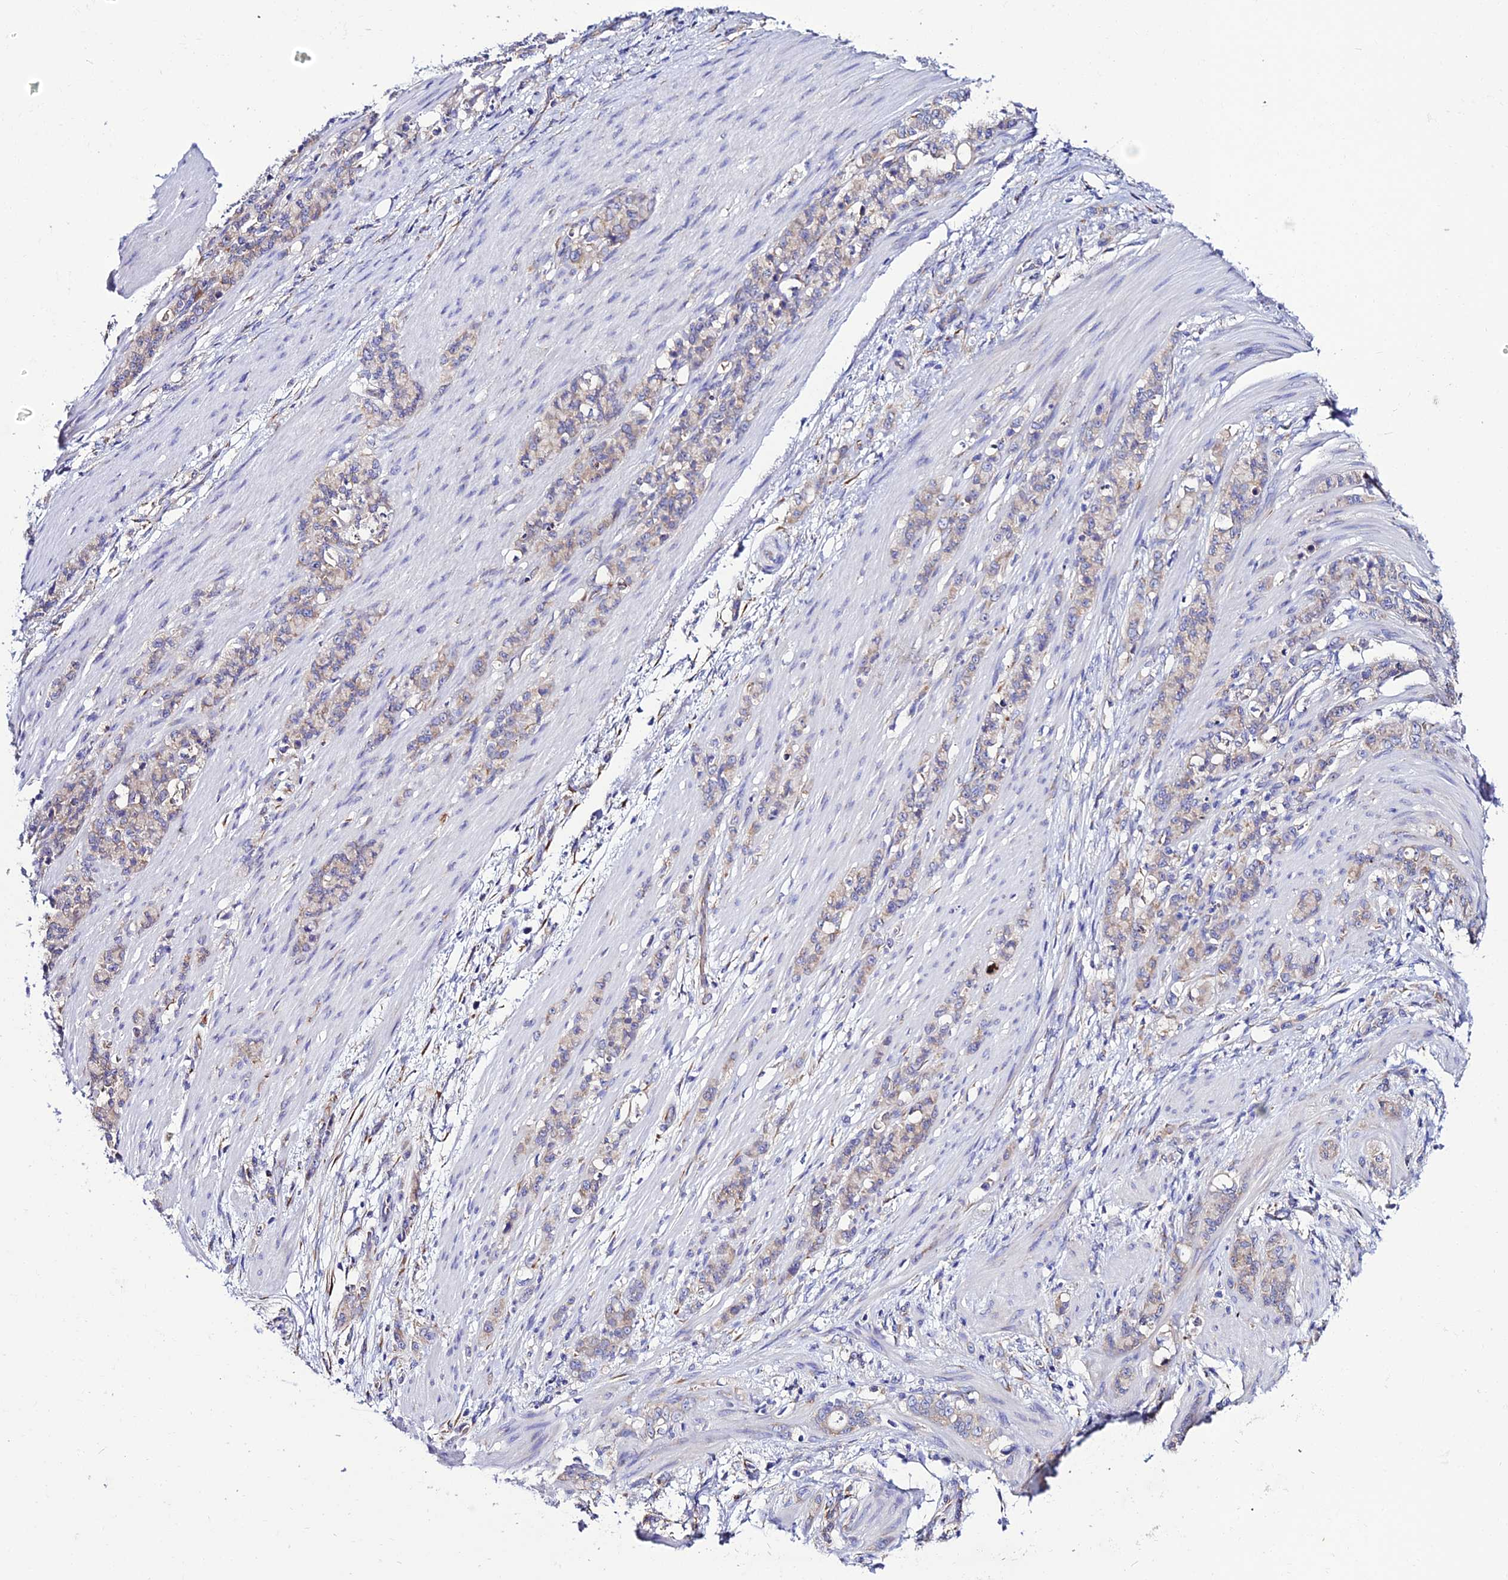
{"staining": {"intensity": "weak", "quantity": "25%-75%", "location": "cytoplasmic/membranous"}, "tissue": "stomach cancer", "cell_type": "Tumor cells", "image_type": "cancer", "snomed": [{"axis": "morphology", "description": "Adenocarcinoma, NOS"}, {"axis": "topography", "description": "Stomach"}], "caption": "Immunohistochemistry of adenocarcinoma (stomach) shows low levels of weak cytoplasmic/membranous staining in about 25%-75% of tumor cells. (Brightfield microscopy of DAB IHC at high magnification).", "gene": "EEF1G", "patient": {"sex": "female", "age": 79}}